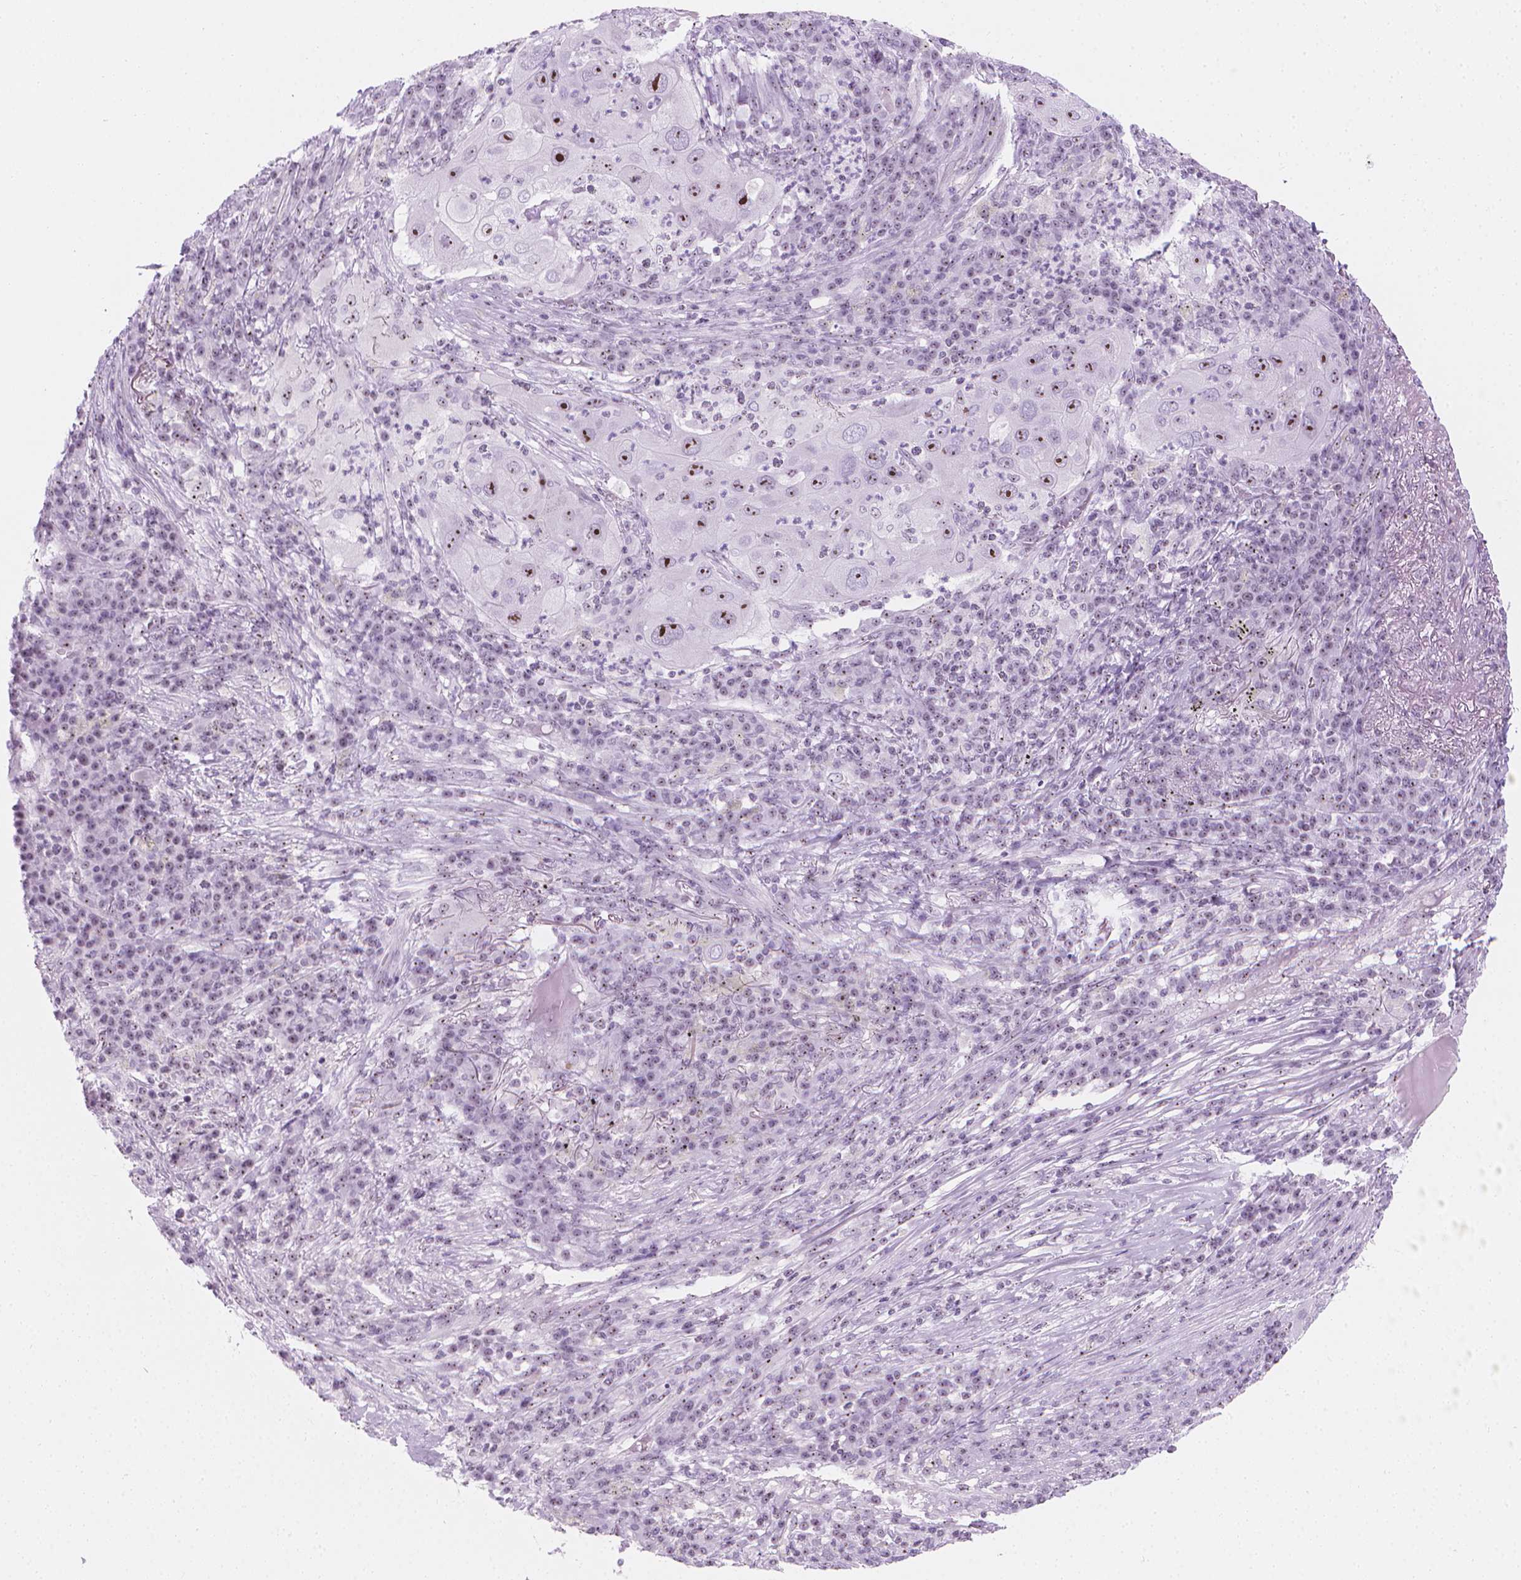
{"staining": {"intensity": "strong", "quantity": "<25%", "location": "nuclear"}, "tissue": "lung cancer", "cell_type": "Tumor cells", "image_type": "cancer", "snomed": [{"axis": "morphology", "description": "Squamous cell carcinoma, NOS"}, {"axis": "topography", "description": "Lung"}], "caption": "A high-resolution photomicrograph shows immunohistochemistry (IHC) staining of squamous cell carcinoma (lung), which exhibits strong nuclear positivity in about <25% of tumor cells.", "gene": "NOL7", "patient": {"sex": "female", "age": 59}}